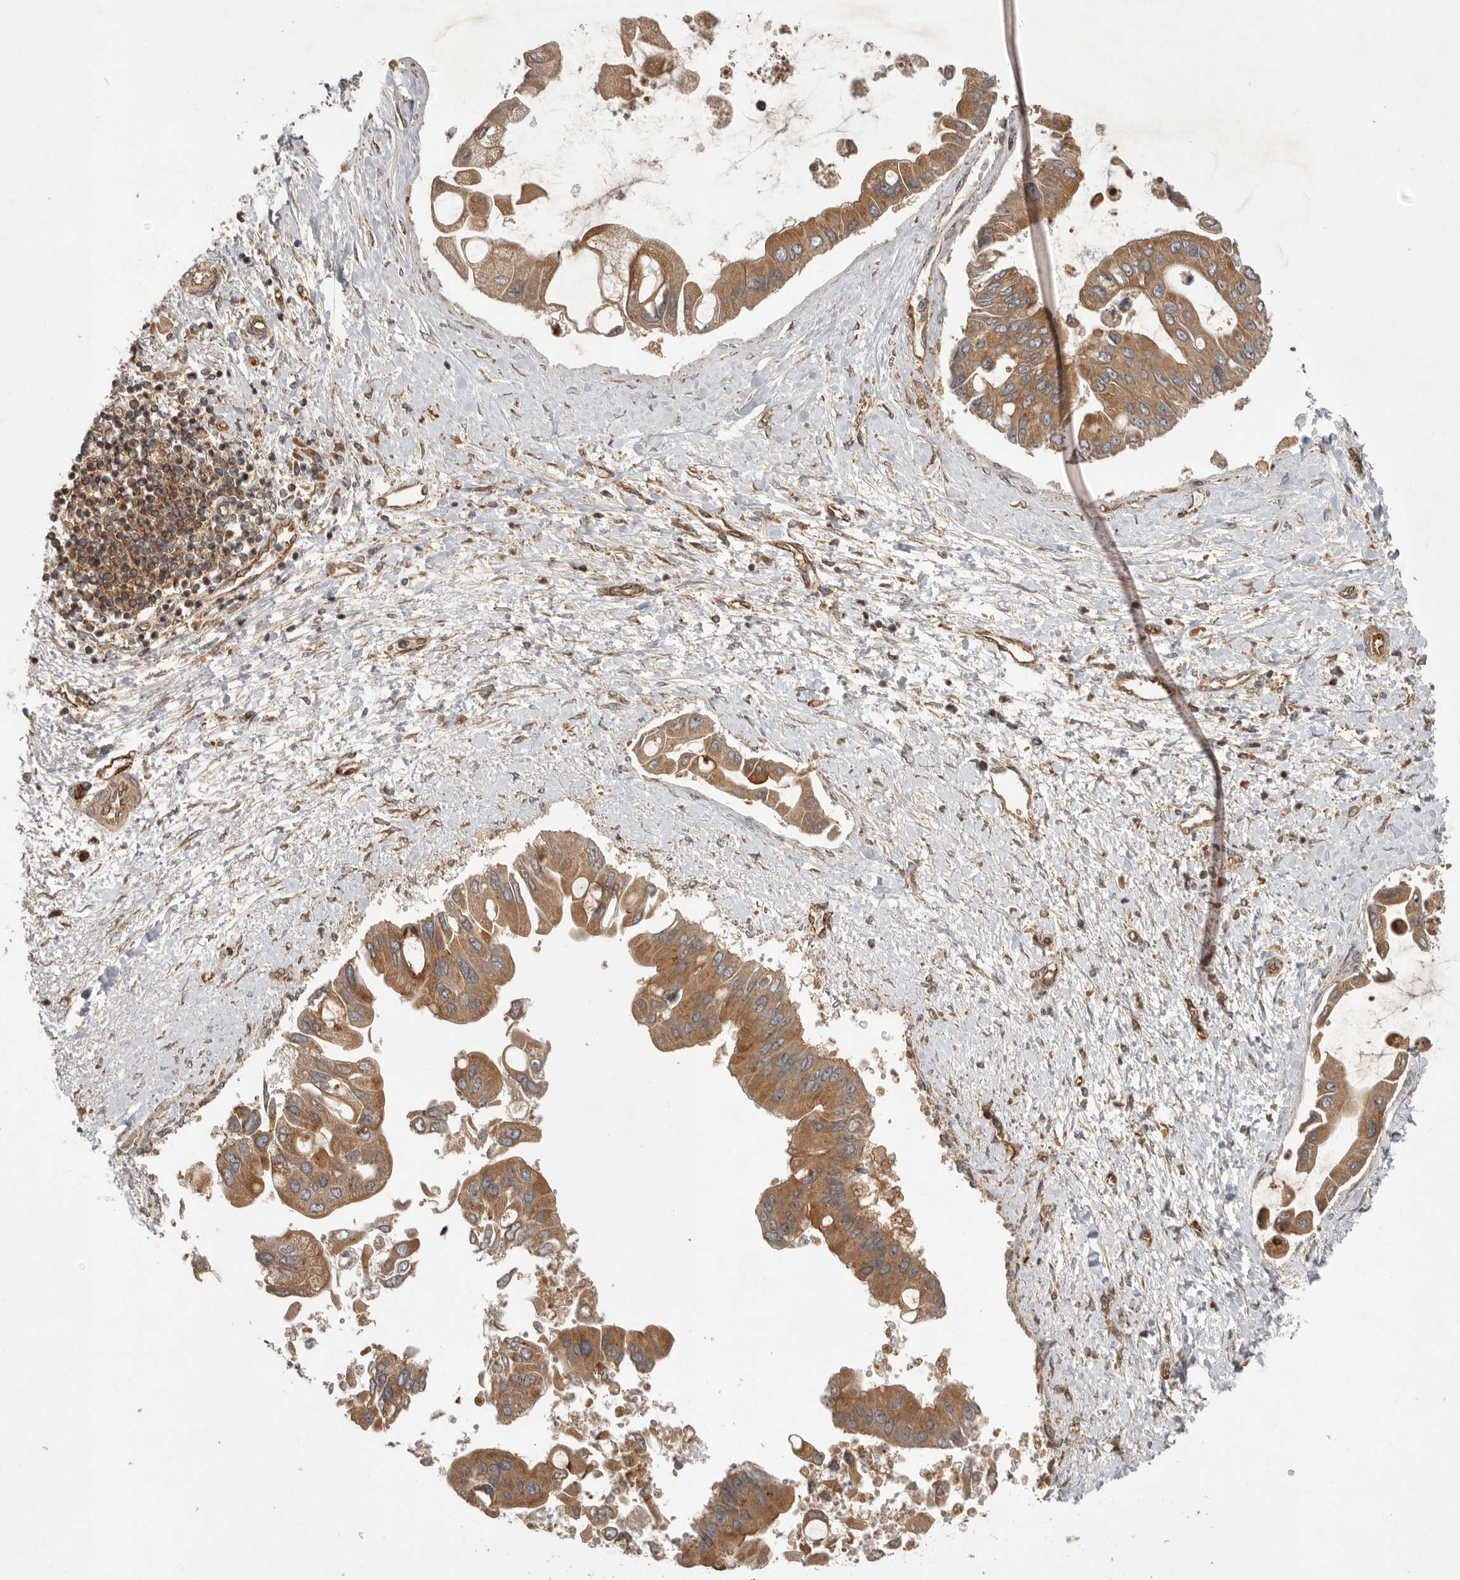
{"staining": {"intensity": "moderate", "quantity": ">75%", "location": "cytoplasmic/membranous"}, "tissue": "liver cancer", "cell_type": "Tumor cells", "image_type": "cancer", "snomed": [{"axis": "morphology", "description": "Cholangiocarcinoma"}, {"axis": "topography", "description": "Liver"}], "caption": "The photomicrograph shows immunohistochemical staining of cholangiocarcinoma (liver). There is moderate cytoplasmic/membranous positivity is identified in approximately >75% of tumor cells.", "gene": "DHDDS", "patient": {"sex": "male", "age": 50}}